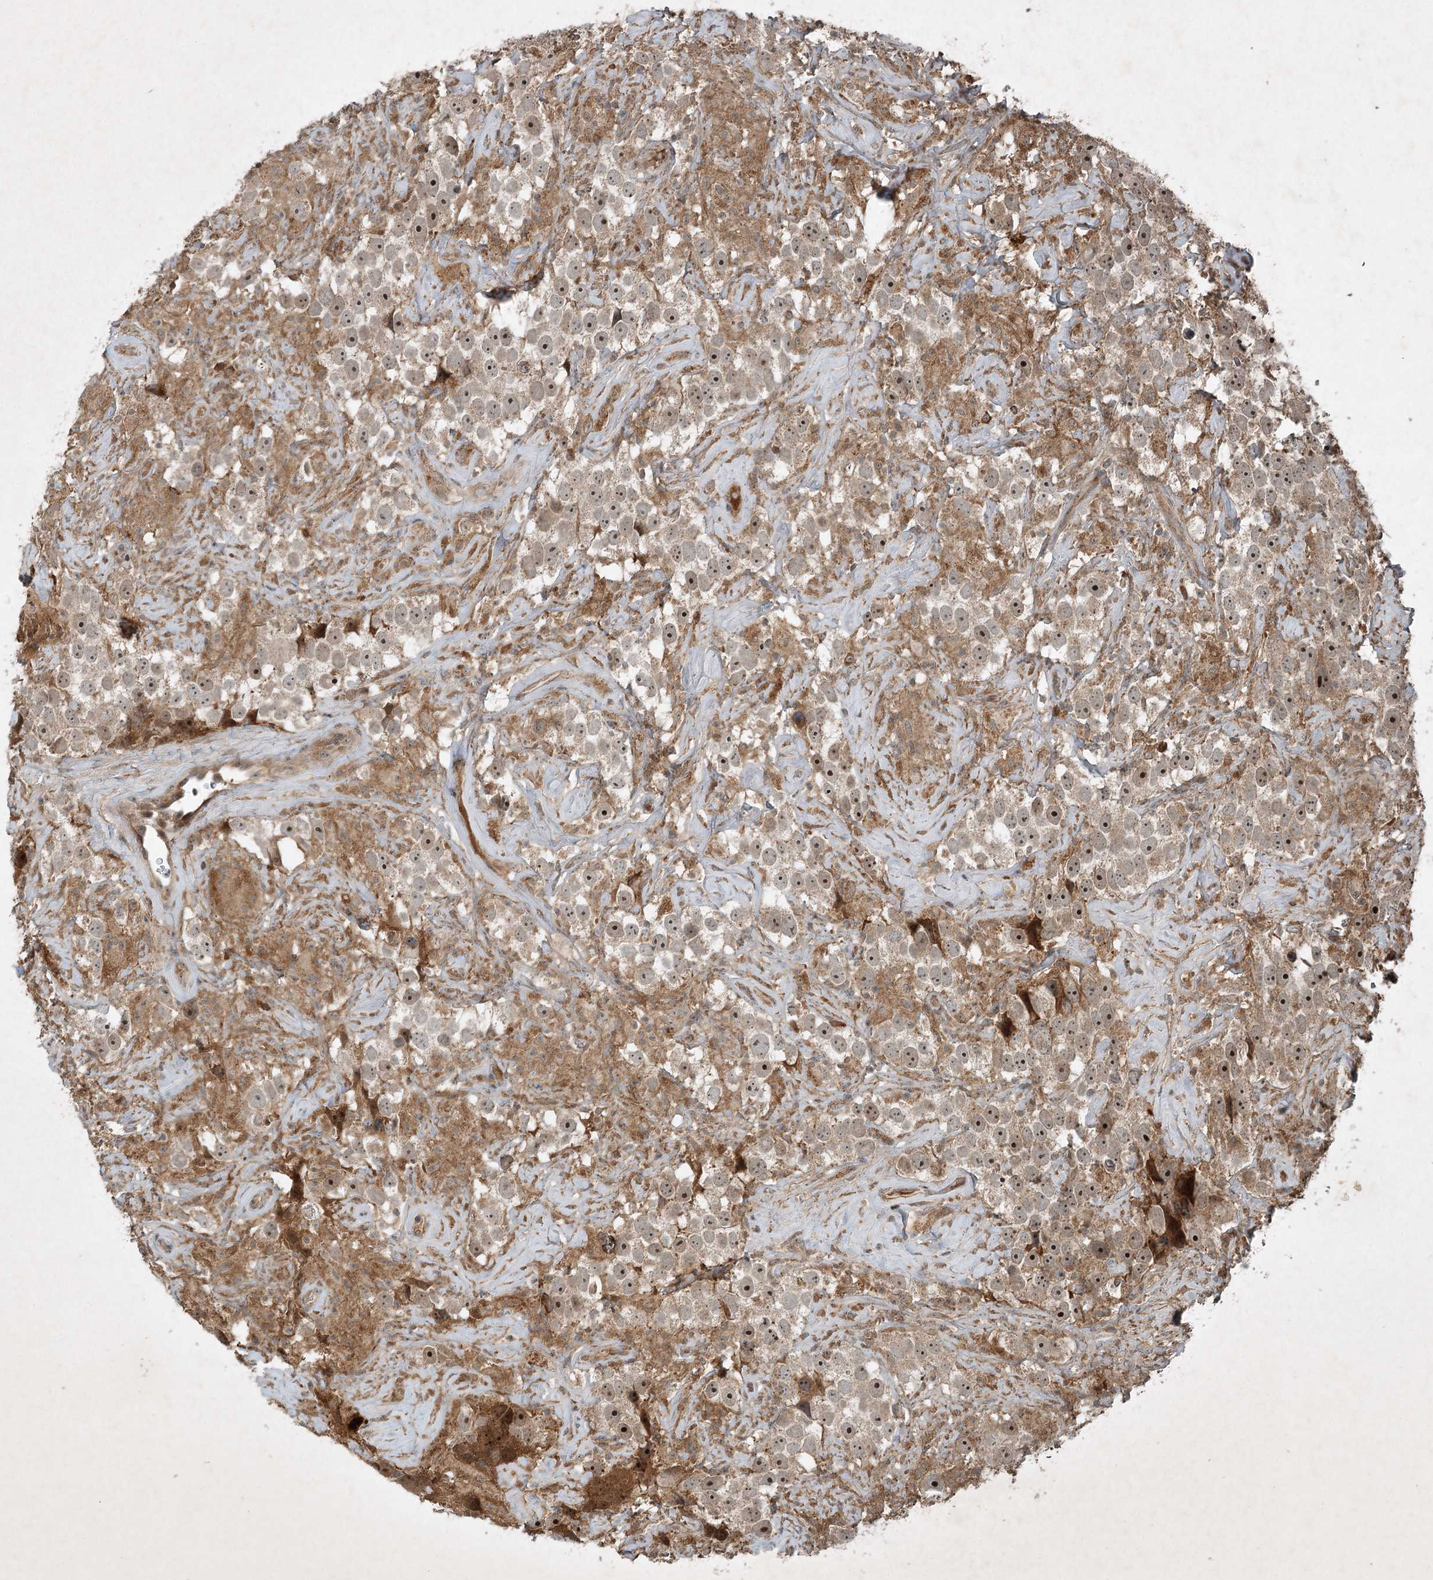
{"staining": {"intensity": "weak", "quantity": ">75%", "location": "cytoplasmic/membranous,nuclear"}, "tissue": "testis cancer", "cell_type": "Tumor cells", "image_type": "cancer", "snomed": [{"axis": "morphology", "description": "Seminoma, NOS"}, {"axis": "topography", "description": "Testis"}], "caption": "Immunohistochemical staining of testis cancer (seminoma) displays low levels of weak cytoplasmic/membranous and nuclear staining in about >75% of tumor cells.", "gene": "UNC93A", "patient": {"sex": "male", "age": 49}}